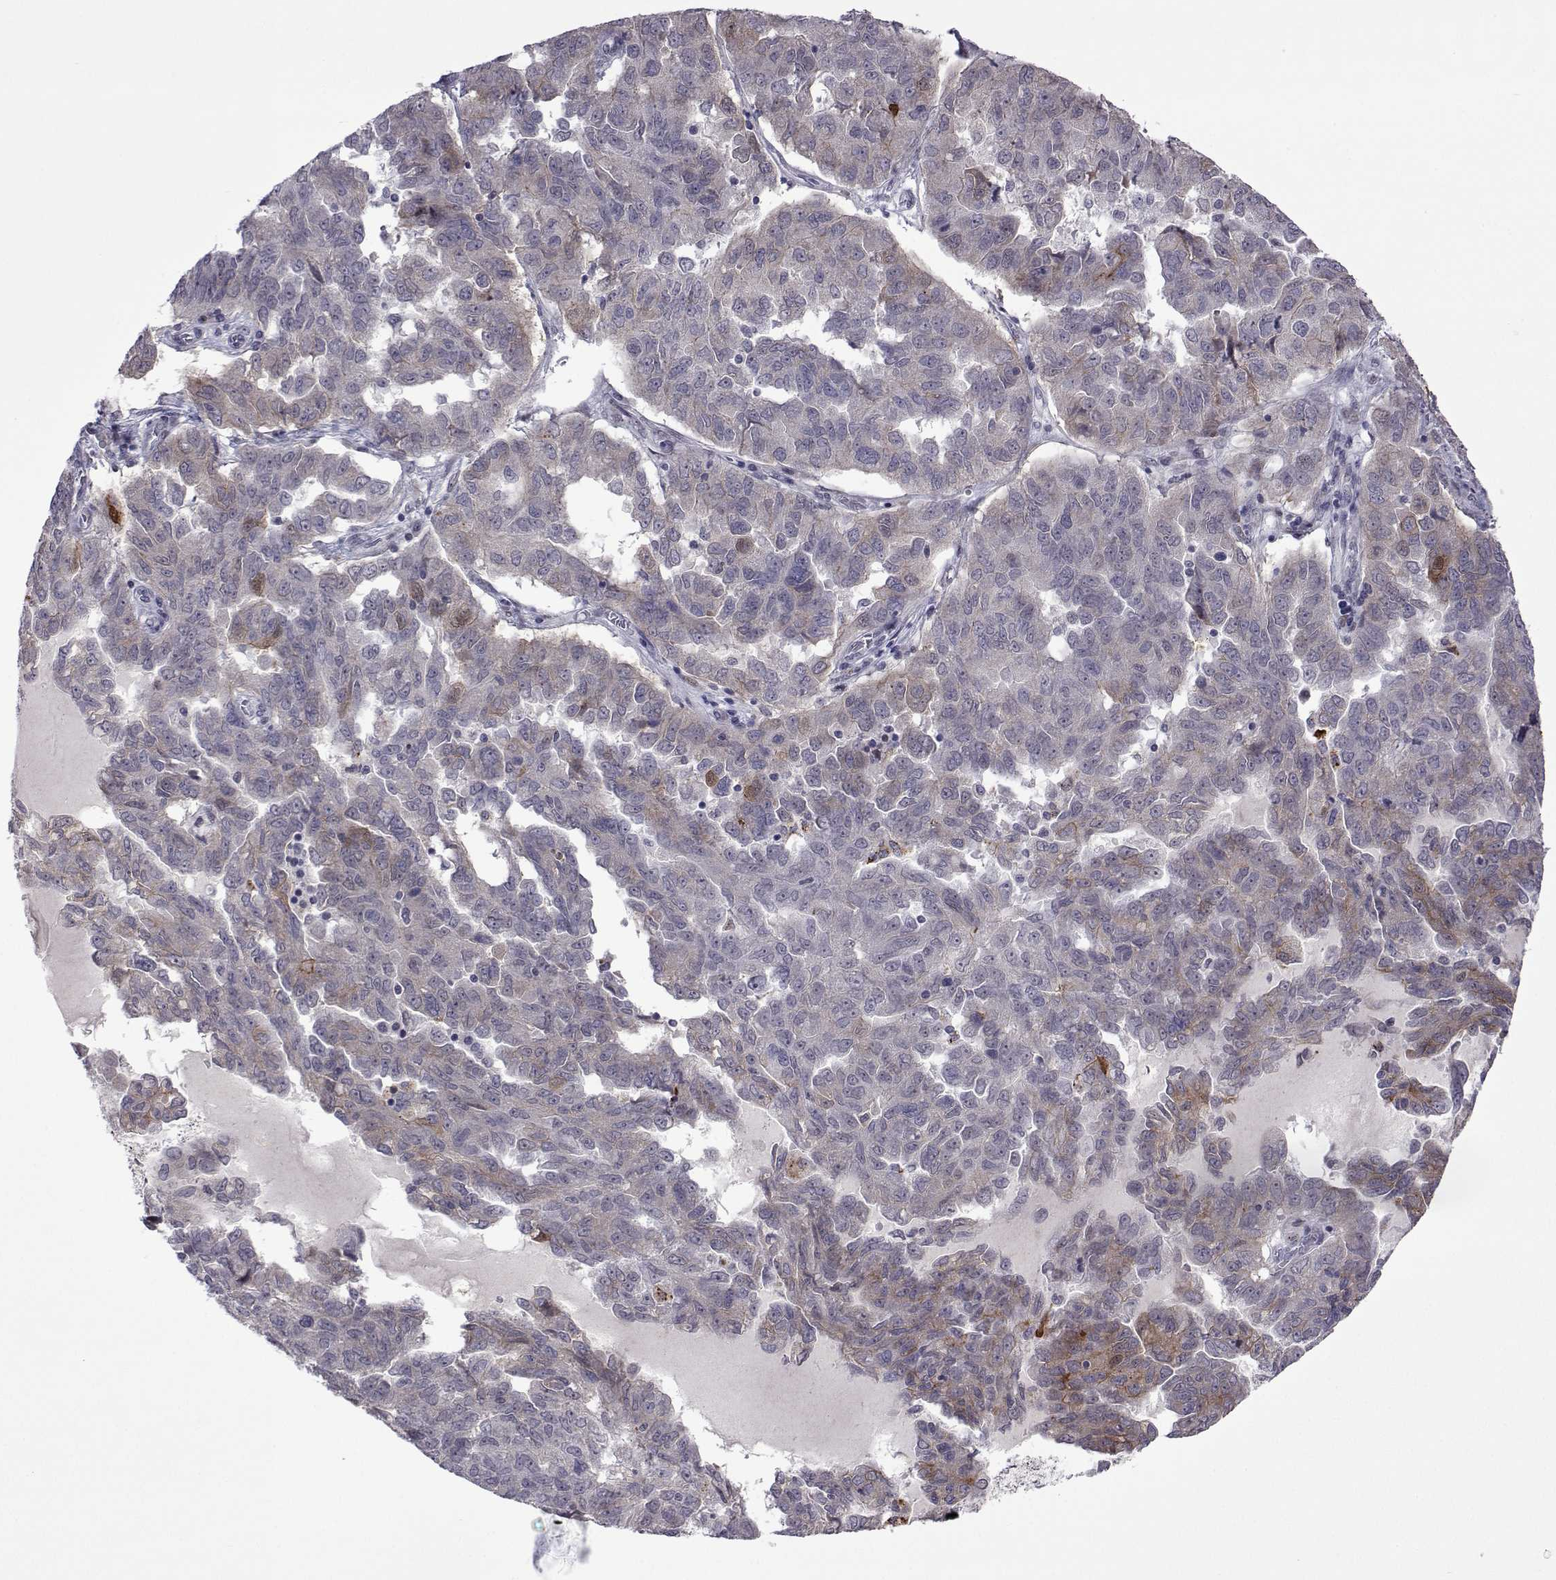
{"staining": {"intensity": "moderate", "quantity": "<25%", "location": "cytoplasmic/membranous"}, "tissue": "ovarian cancer", "cell_type": "Tumor cells", "image_type": "cancer", "snomed": [{"axis": "morphology", "description": "Cystadenocarcinoma, serous, NOS"}, {"axis": "topography", "description": "Ovary"}], "caption": "DAB immunohistochemical staining of ovarian serous cystadenocarcinoma demonstrates moderate cytoplasmic/membranous protein positivity in approximately <25% of tumor cells.", "gene": "EFCAB3", "patient": {"sex": "female", "age": 64}}